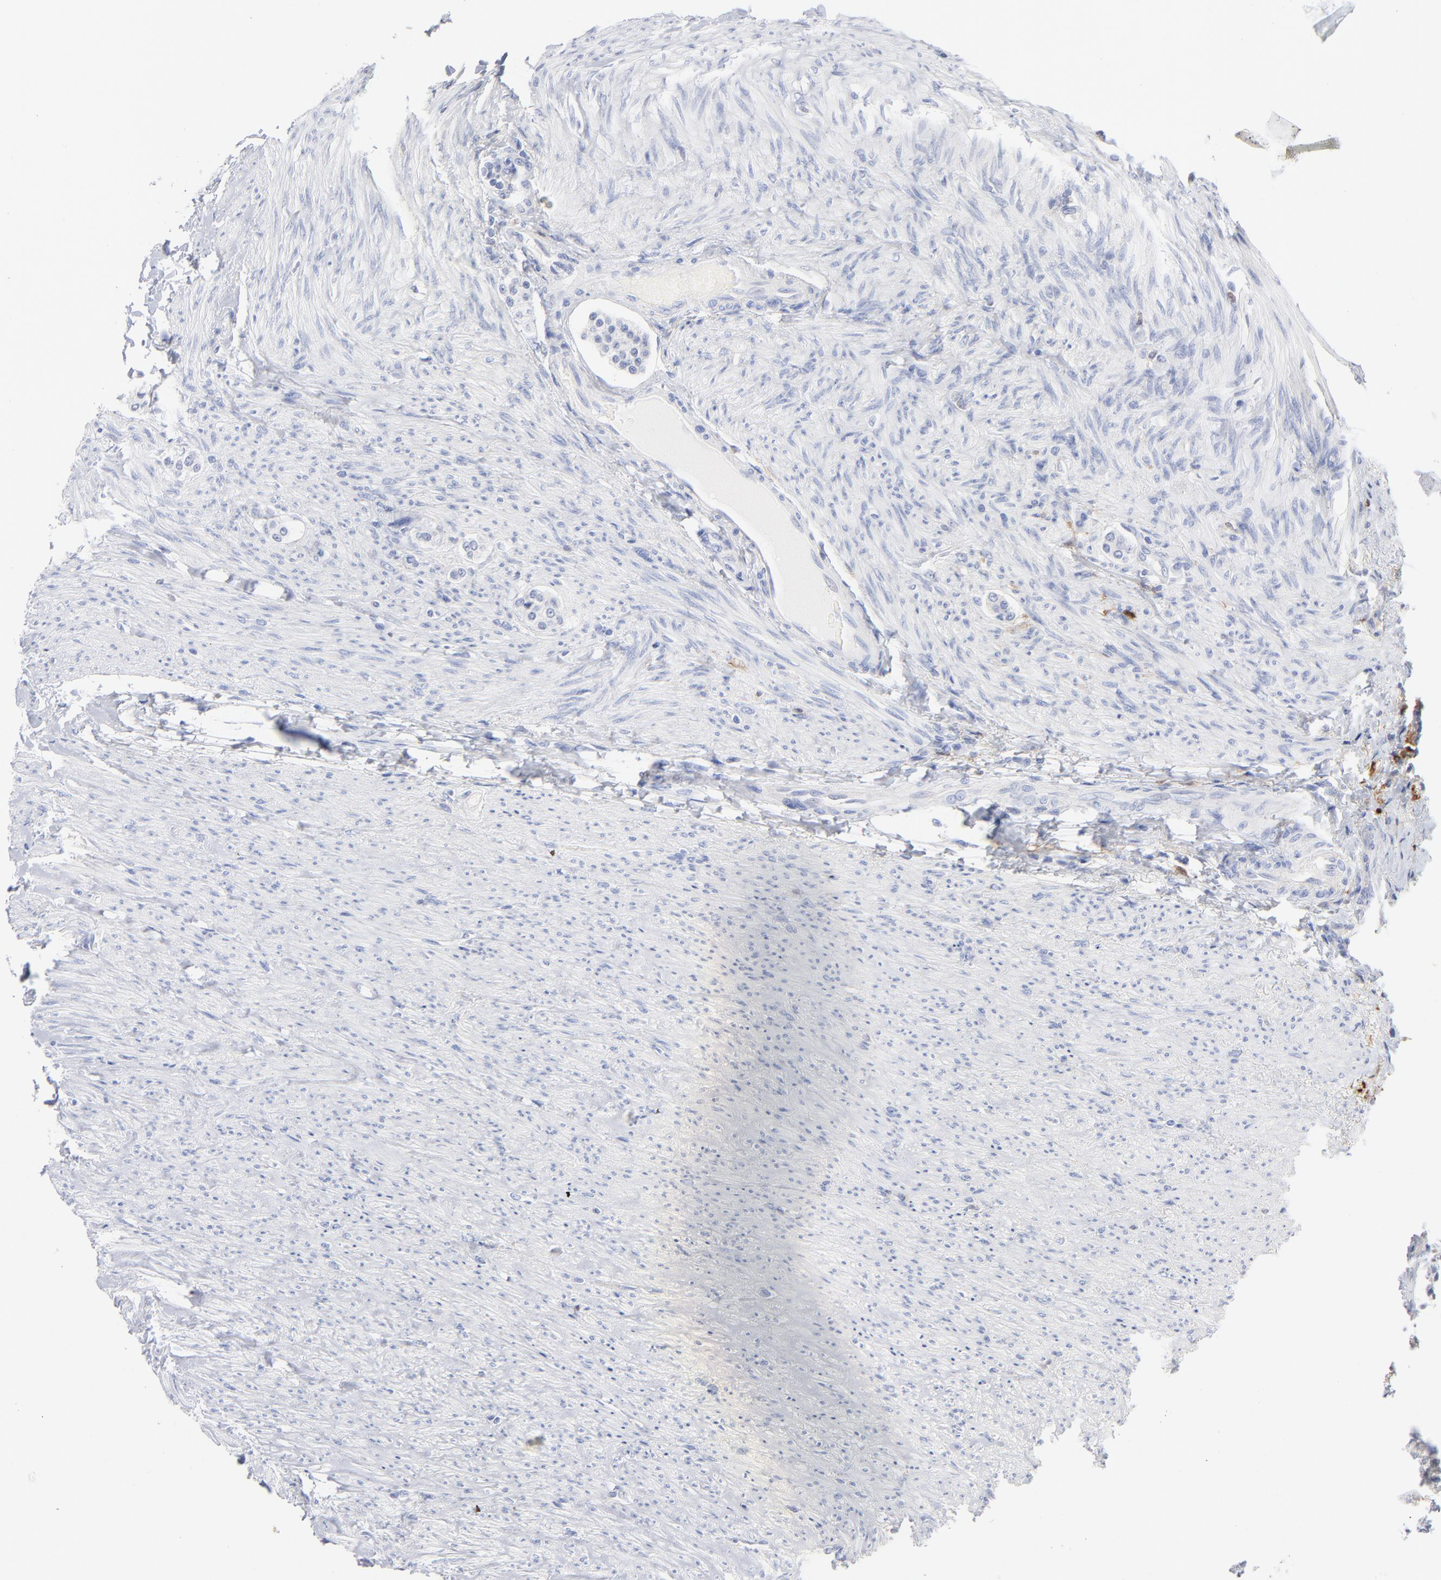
{"staining": {"intensity": "negative", "quantity": "none", "location": "none"}, "tissue": "carcinoid", "cell_type": "Tumor cells", "image_type": "cancer", "snomed": [{"axis": "morphology", "description": "Carcinoid, malignant, NOS"}, {"axis": "topography", "description": "Colon"}], "caption": "High power microscopy histopathology image of an immunohistochemistry (IHC) micrograph of carcinoid (malignant), revealing no significant expression in tumor cells.", "gene": "IFIT2", "patient": {"sex": "female", "age": 61}}